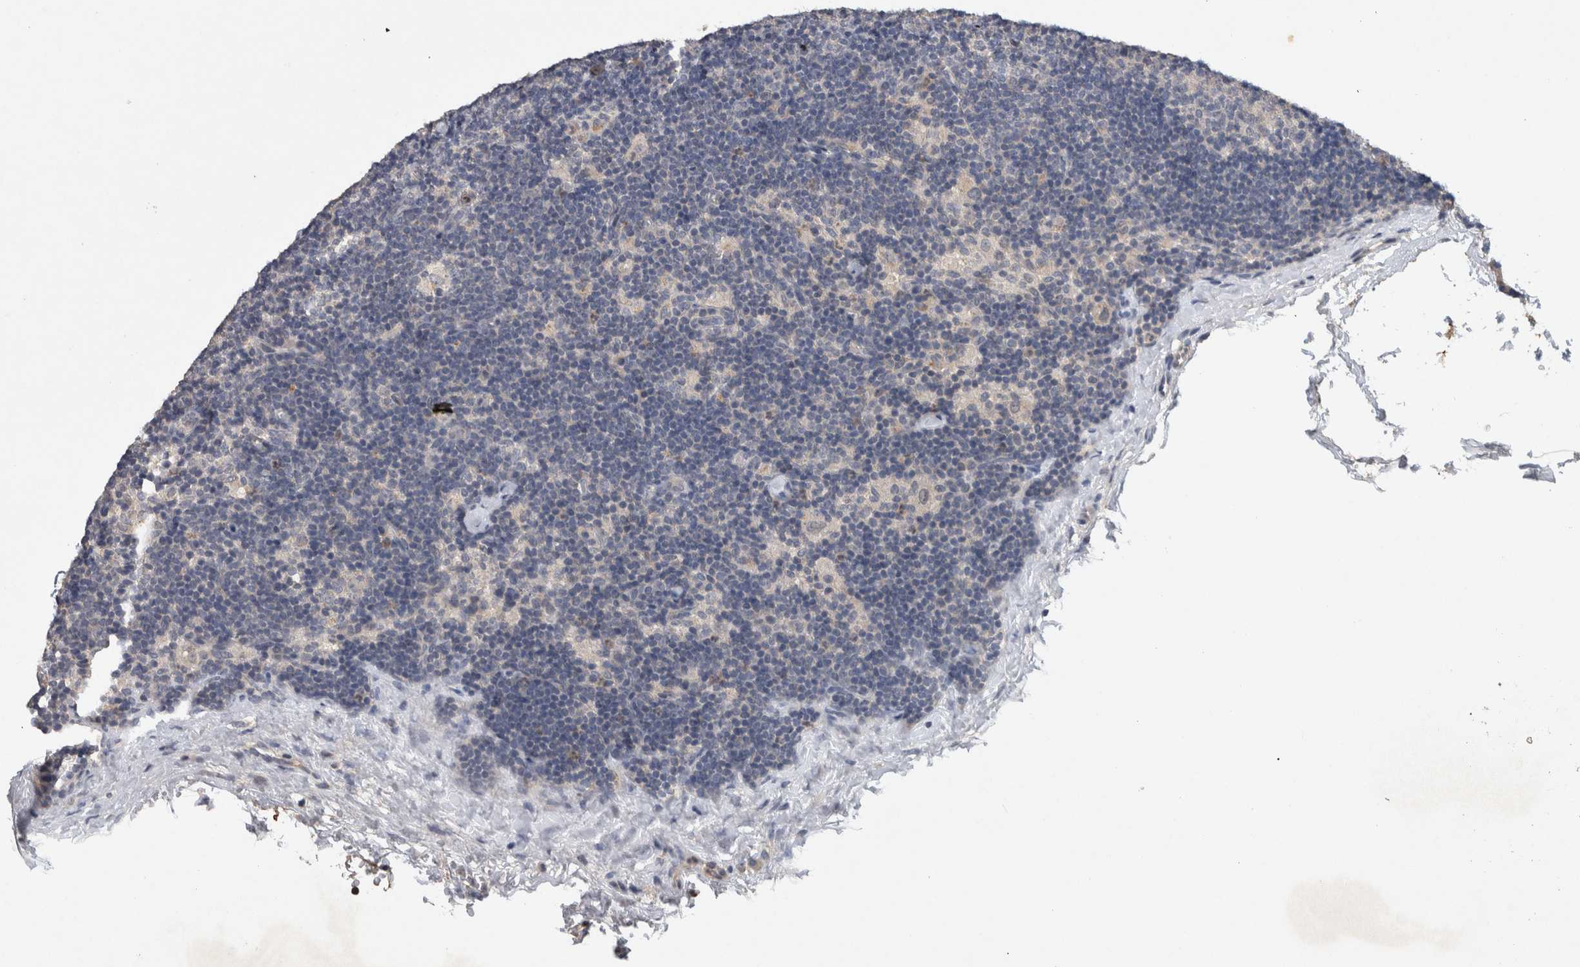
{"staining": {"intensity": "negative", "quantity": "none", "location": "none"}, "tissue": "lymph node", "cell_type": "Germinal center cells", "image_type": "normal", "snomed": [{"axis": "morphology", "description": "Normal tissue, NOS"}, {"axis": "topography", "description": "Lymph node"}], "caption": "The image exhibits no staining of germinal center cells in unremarkable lymph node.", "gene": "HEXD", "patient": {"sex": "female", "age": 22}}